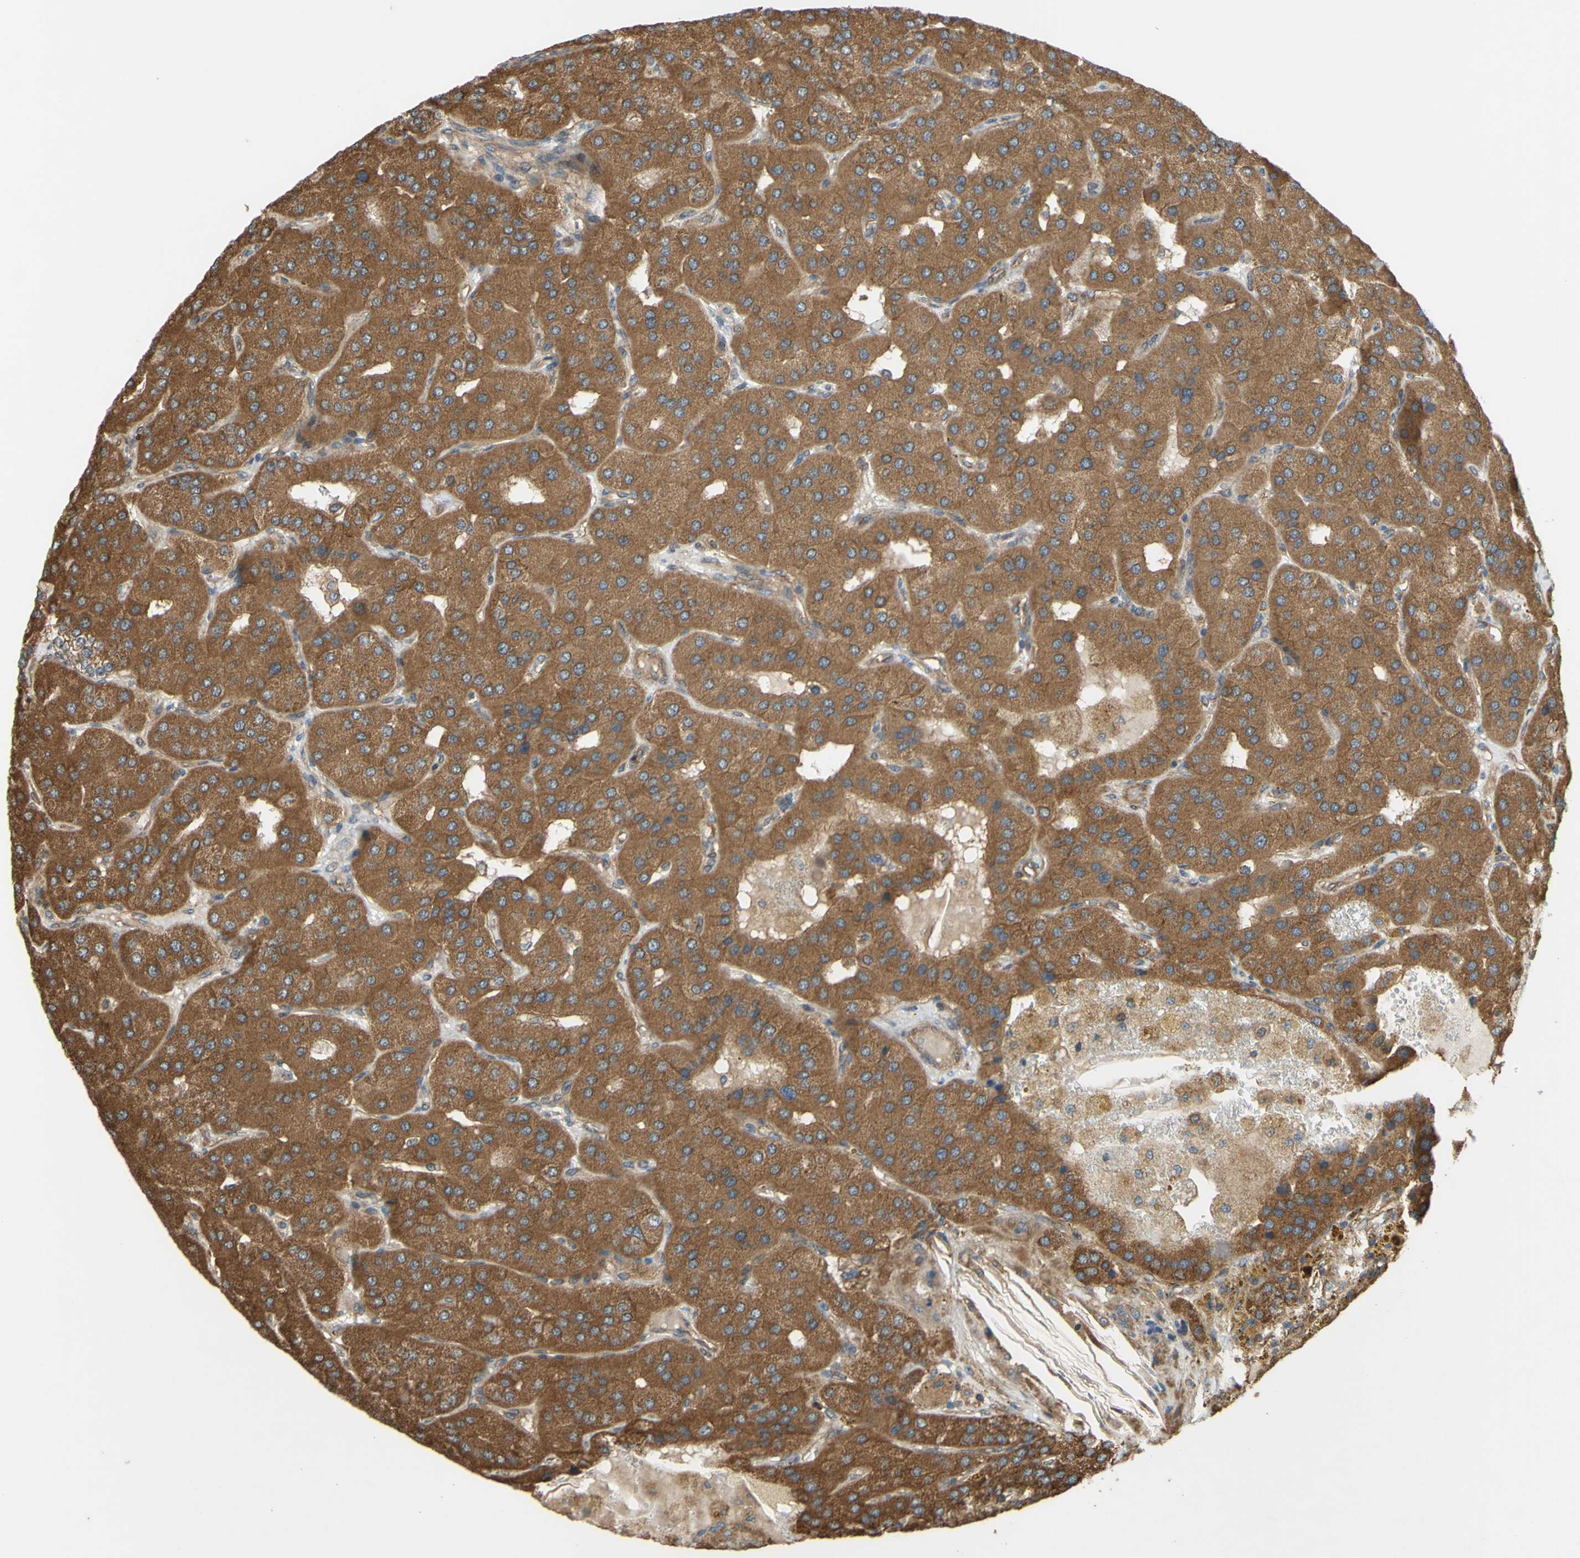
{"staining": {"intensity": "strong", "quantity": ">75%", "location": "cytoplasmic/membranous"}, "tissue": "parathyroid gland", "cell_type": "Glandular cells", "image_type": "normal", "snomed": [{"axis": "morphology", "description": "Normal tissue, NOS"}, {"axis": "morphology", "description": "Adenoma, NOS"}, {"axis": "topography", "description": "Parathyroid gland"}], "caption": "Immunohistochemistry micrograph of unremarkable human parathyroid gland stained for a protein (brown), which shows high levels of strong cytoplasmic/membranous expression in about >75% of glandular cells.", "gene": "CTTN", "patient": {"sex": "female", "age": 86}}